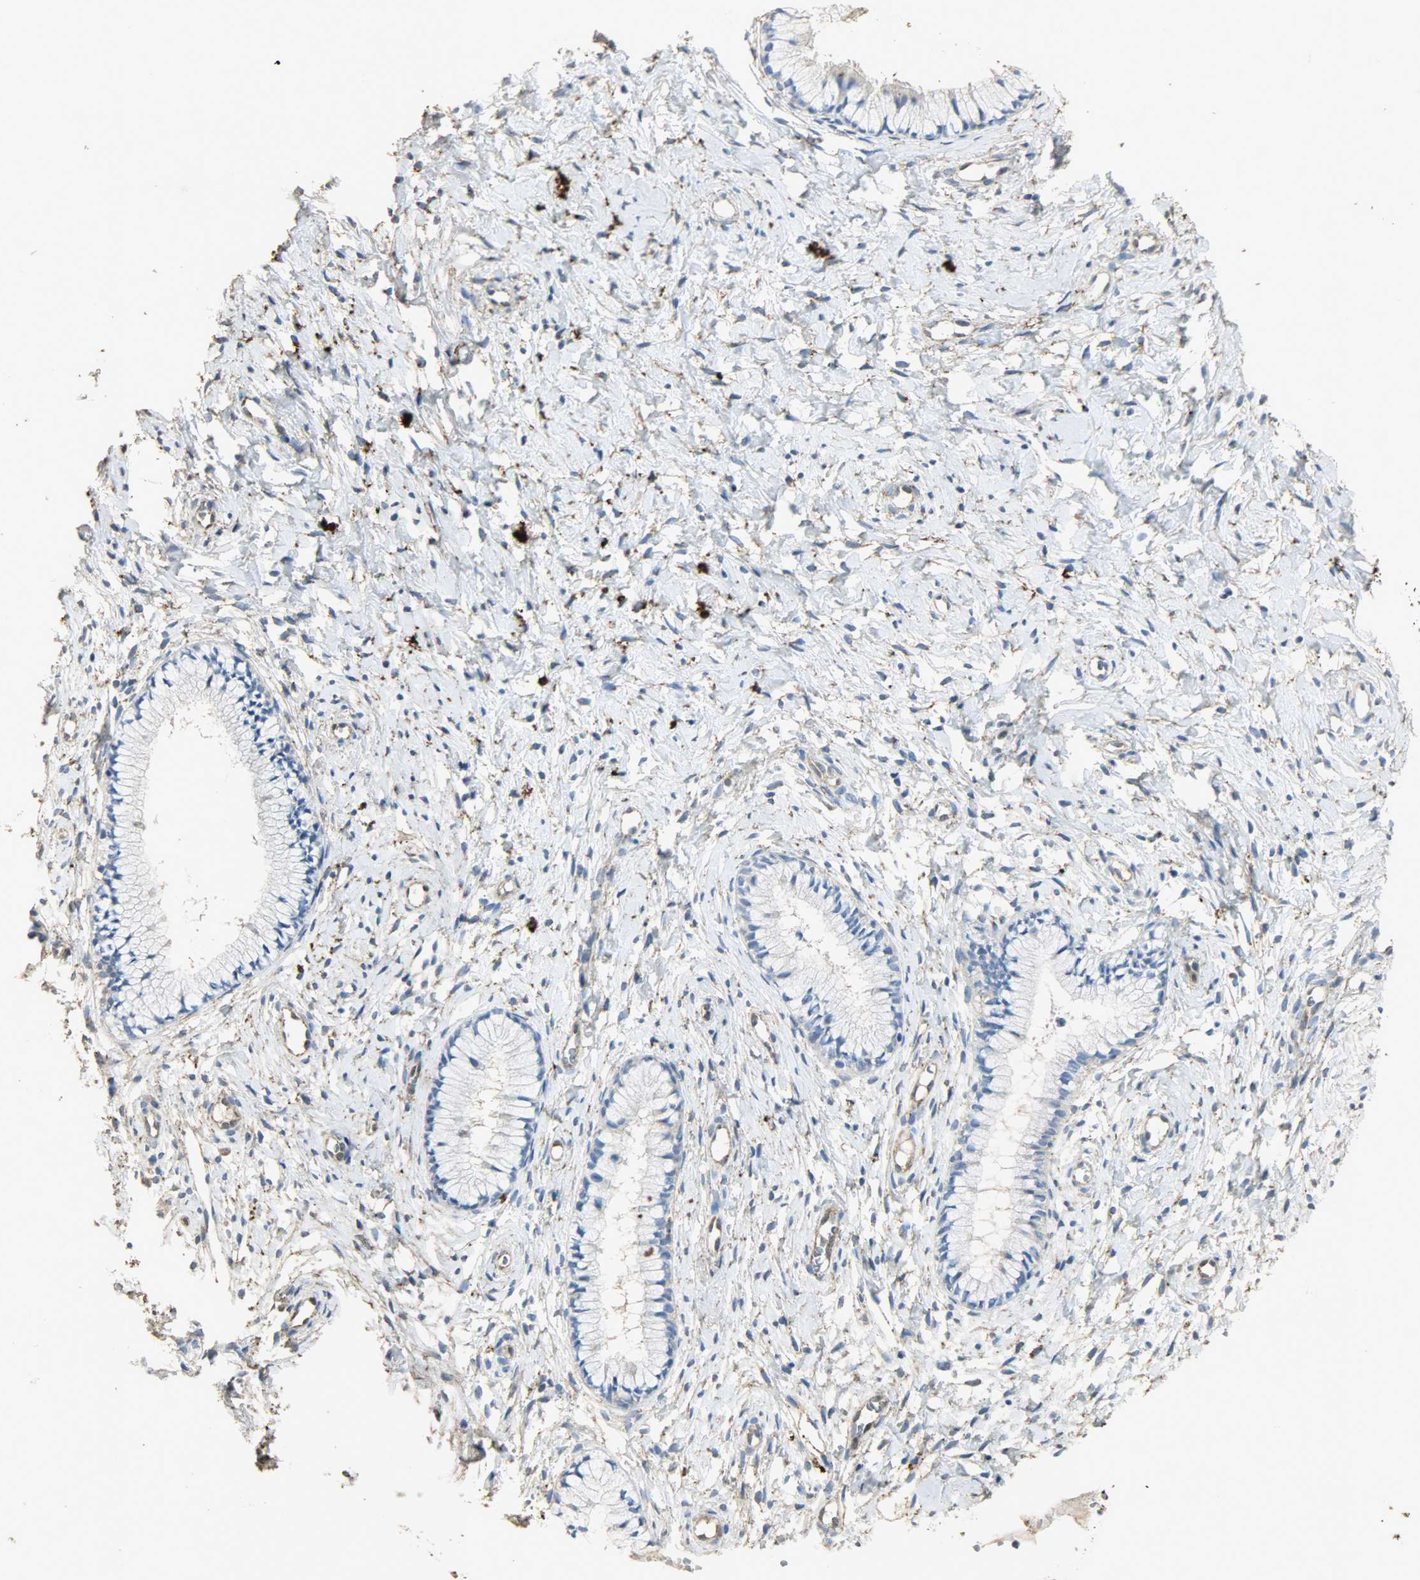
{"staining": {"intensity": "negative", "quantity": "none", "location": "none"}, "tissue": "cervix", "cell_type": "Glandular cells", "image_type": "normal", "snomed": [{"axis": "morphology", "description": "Normal tissue, NOS"}, {"axis": "topography", "description": "Cervix"}], "caption": "Protein analysis of benign cervix shows no significant expression in glandular cells.", "gene": "ASB9", "patient": {"sex": "female", "age": 46}}